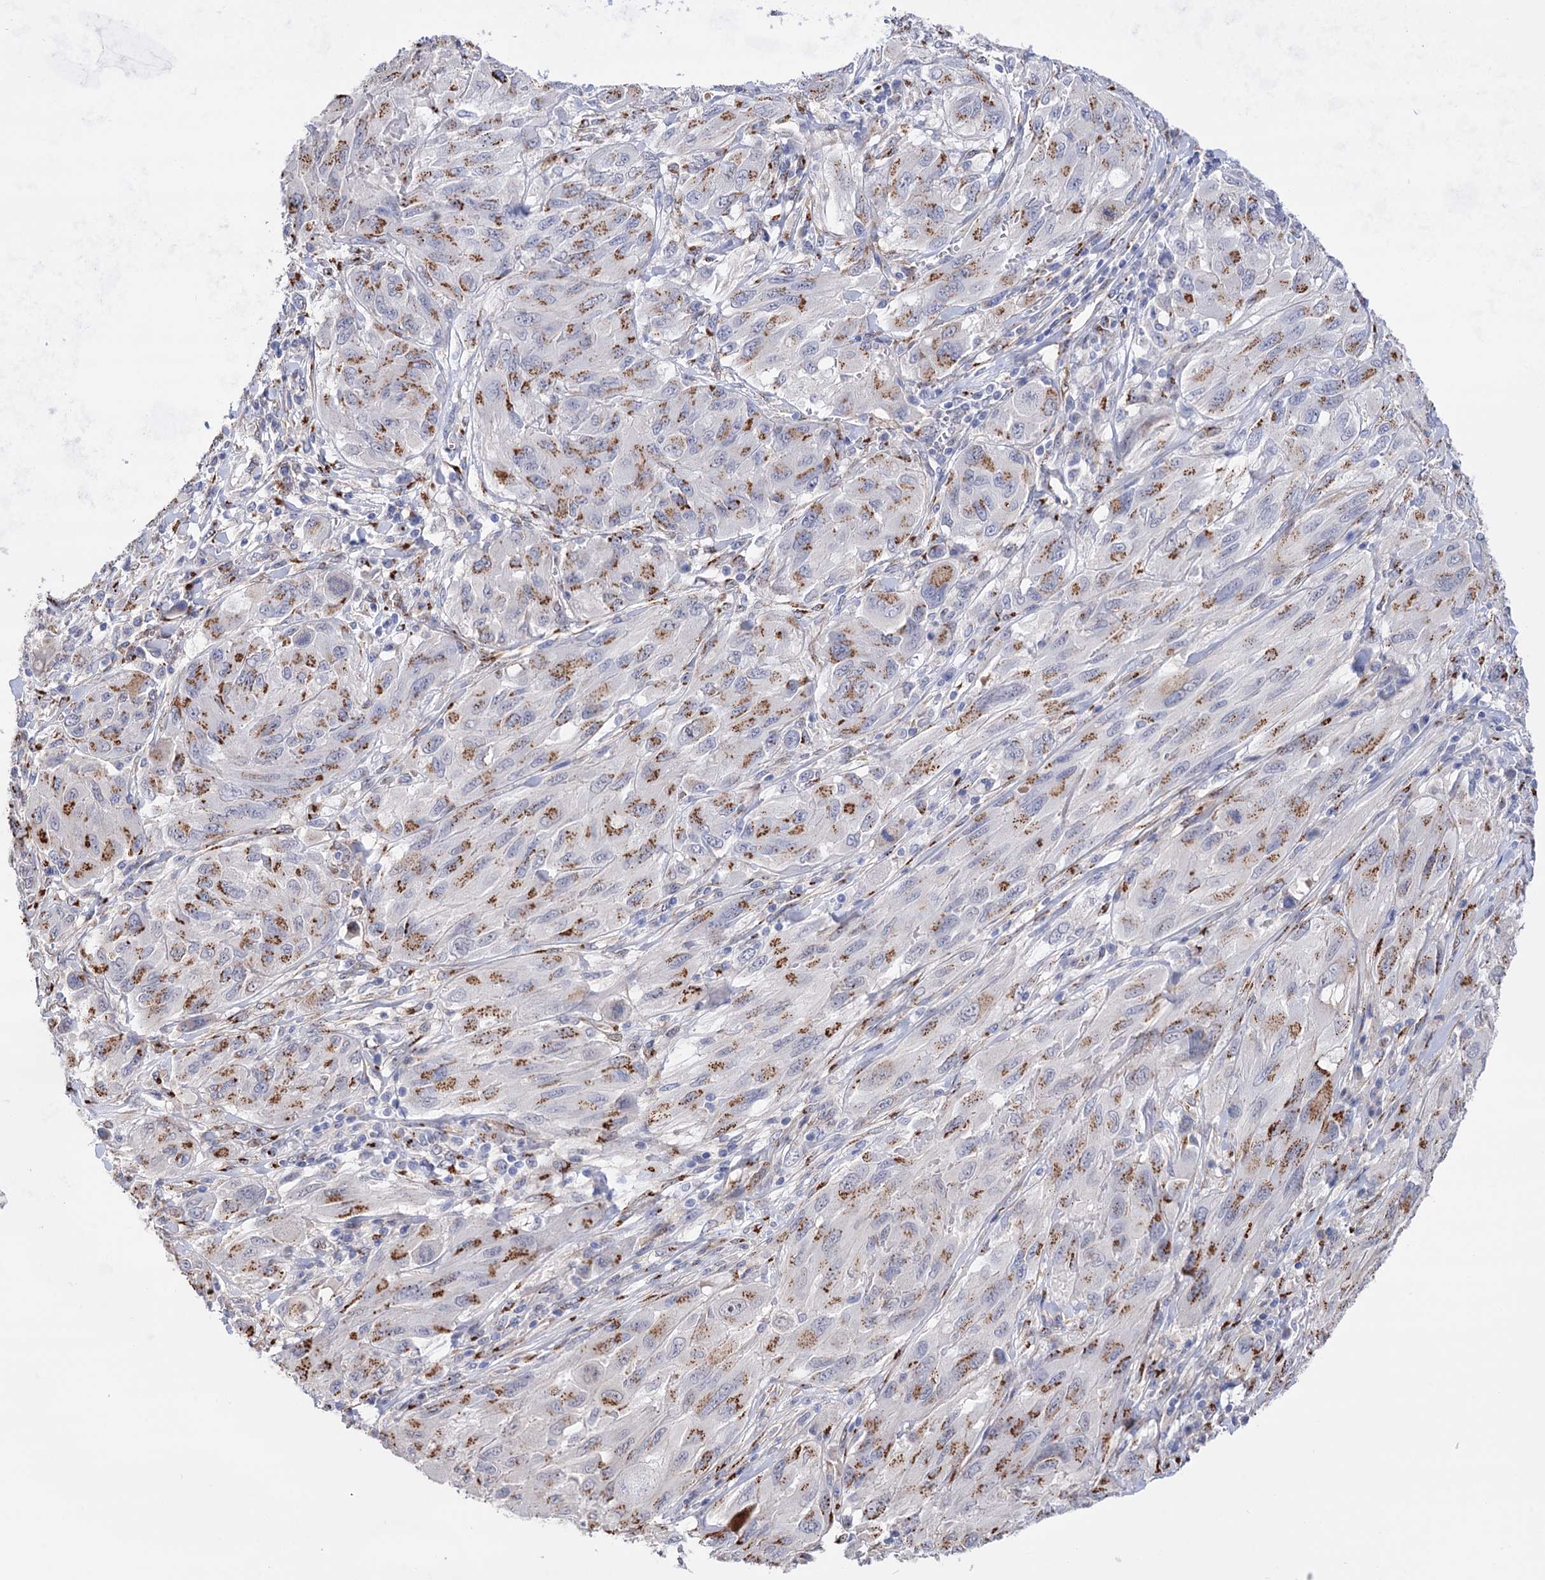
{"staining": {"intensity": "moderate", "quantity": ">75%", "location": "cytoplasmic/membranous"}, "tissue": "melanoma", "cell_type": "Tumor cells", "image_type": "cancer", "snomed": [{"axis": "morphology", "description": "Malignant melanoma, NOS"}, {"axis": "topography", "description": "Skin"}], "caption": "Tumor cells display moderate cytoplasmic/membranous positivity in approximately >75% of cells in malignant melanoma.", "gene": "C11orf96", "patient": {"sex": "female", "age": 91}}